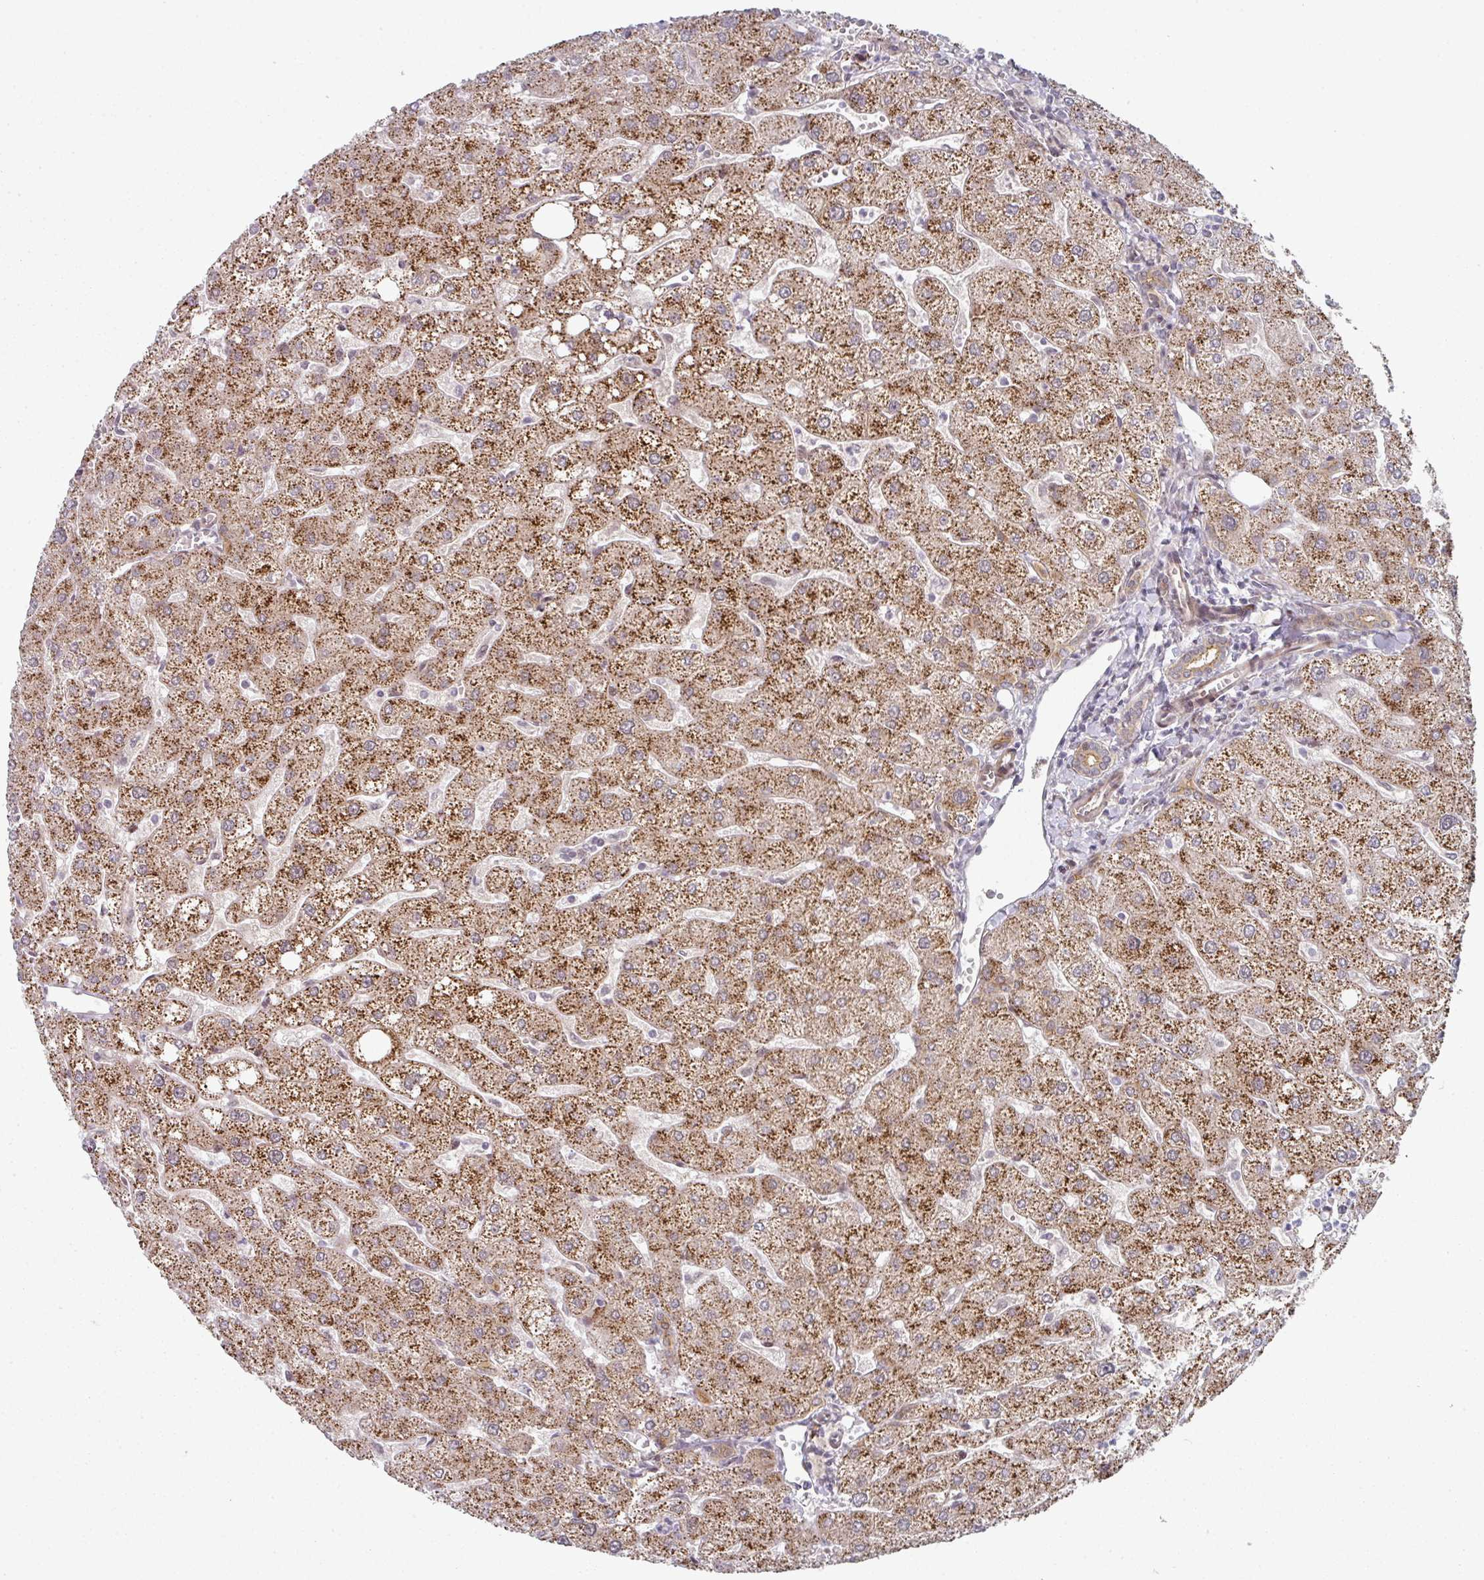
{"staining": {"intensity": "weak", "quantity": ">75%", "location": "cytoplasmic/membranous"}, "tissue": "liver", "cell_type": "Cholangiocytes", "image_type": "normal", "snomed": [{"axis": "morphology", "description": "Normal tissue, NOS"}, {"axis": "topography", "description": "Liver"}], "caption": "Weak cytoplasmic/membranous positivity is present in approximately >75% of cholangiocytes in unremarkable liver.", "gene": "TMCC1", "patient": {"sex": "male", "age": 67}}